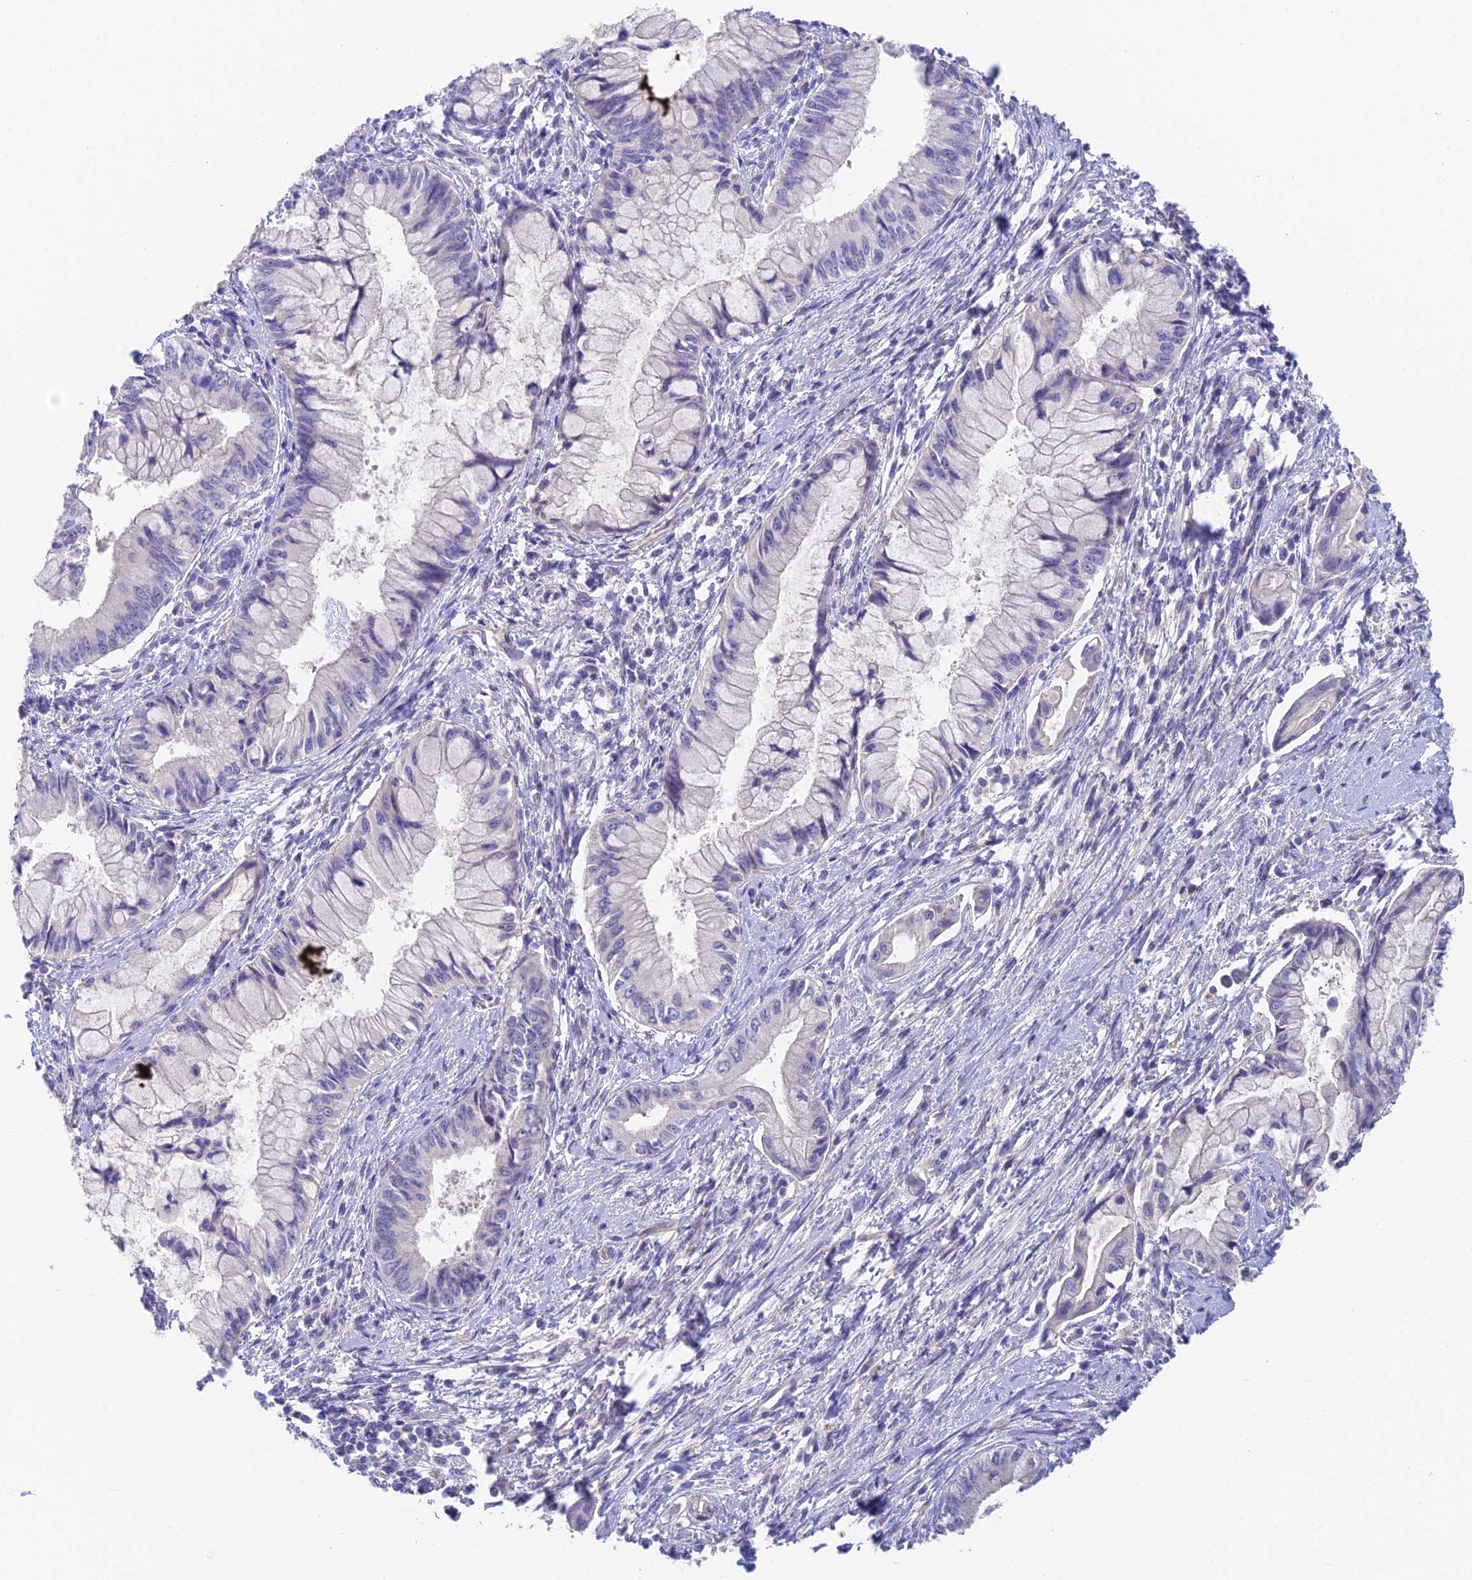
{"staining": {"intensity": "negative", "quantity": "none", "location": "none"}, "tissue": "pancreatic cancer", "cell_type": "Tumor cells", "image_type": "cancer", "snomed": [{"axis": "morphology", "description": "Adenocarcinoma, NOS"}, {"axis": "topography", "description": "Pancreas"}], "caption": "Tumor cells show no significant protein expression in adenocarcinoma (pancreatic).", "gene": "ADAMTS13", "patient": {"sex": "male", "age": 48}}